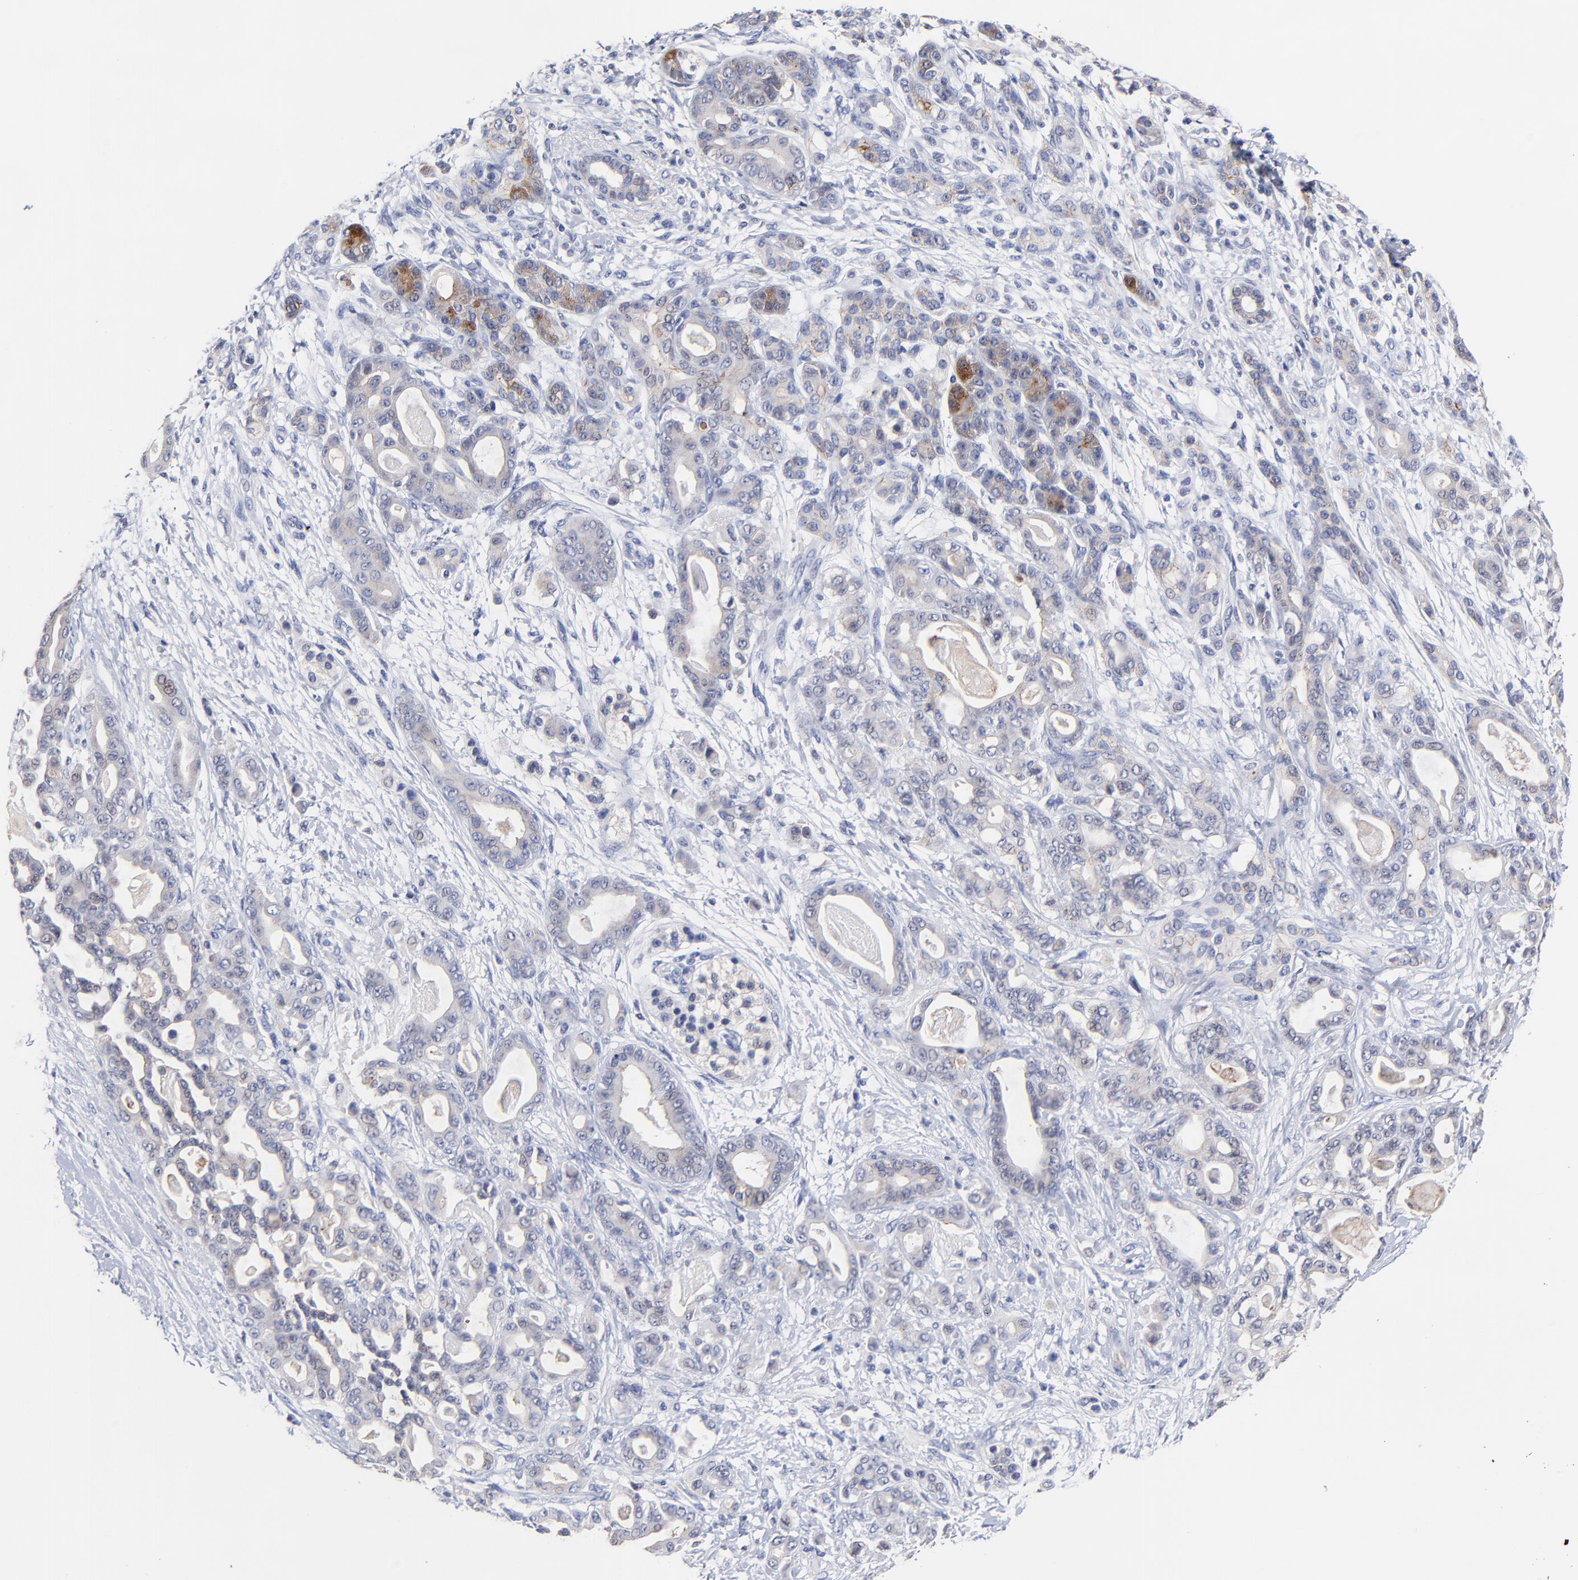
{"staining": {"intensity": "negative", "quantity": "none", "location": "none"}, "tissue": "pancreatic cancer", "cell_type": "Tumor cells", "image_type": "cancer", "snomed": [{"axis": "morphology", "description": "Adenocarcinoma, NOS"}, {"axis": "topography", "description": "Pancreas"}], "caption": "Immunohistochemistry (IHC) of pancreatic adenocarcinoma exhibits no expression in tumor cells.", "gene": "CXADR", "patient": {"sex": "male", "age": 63}}